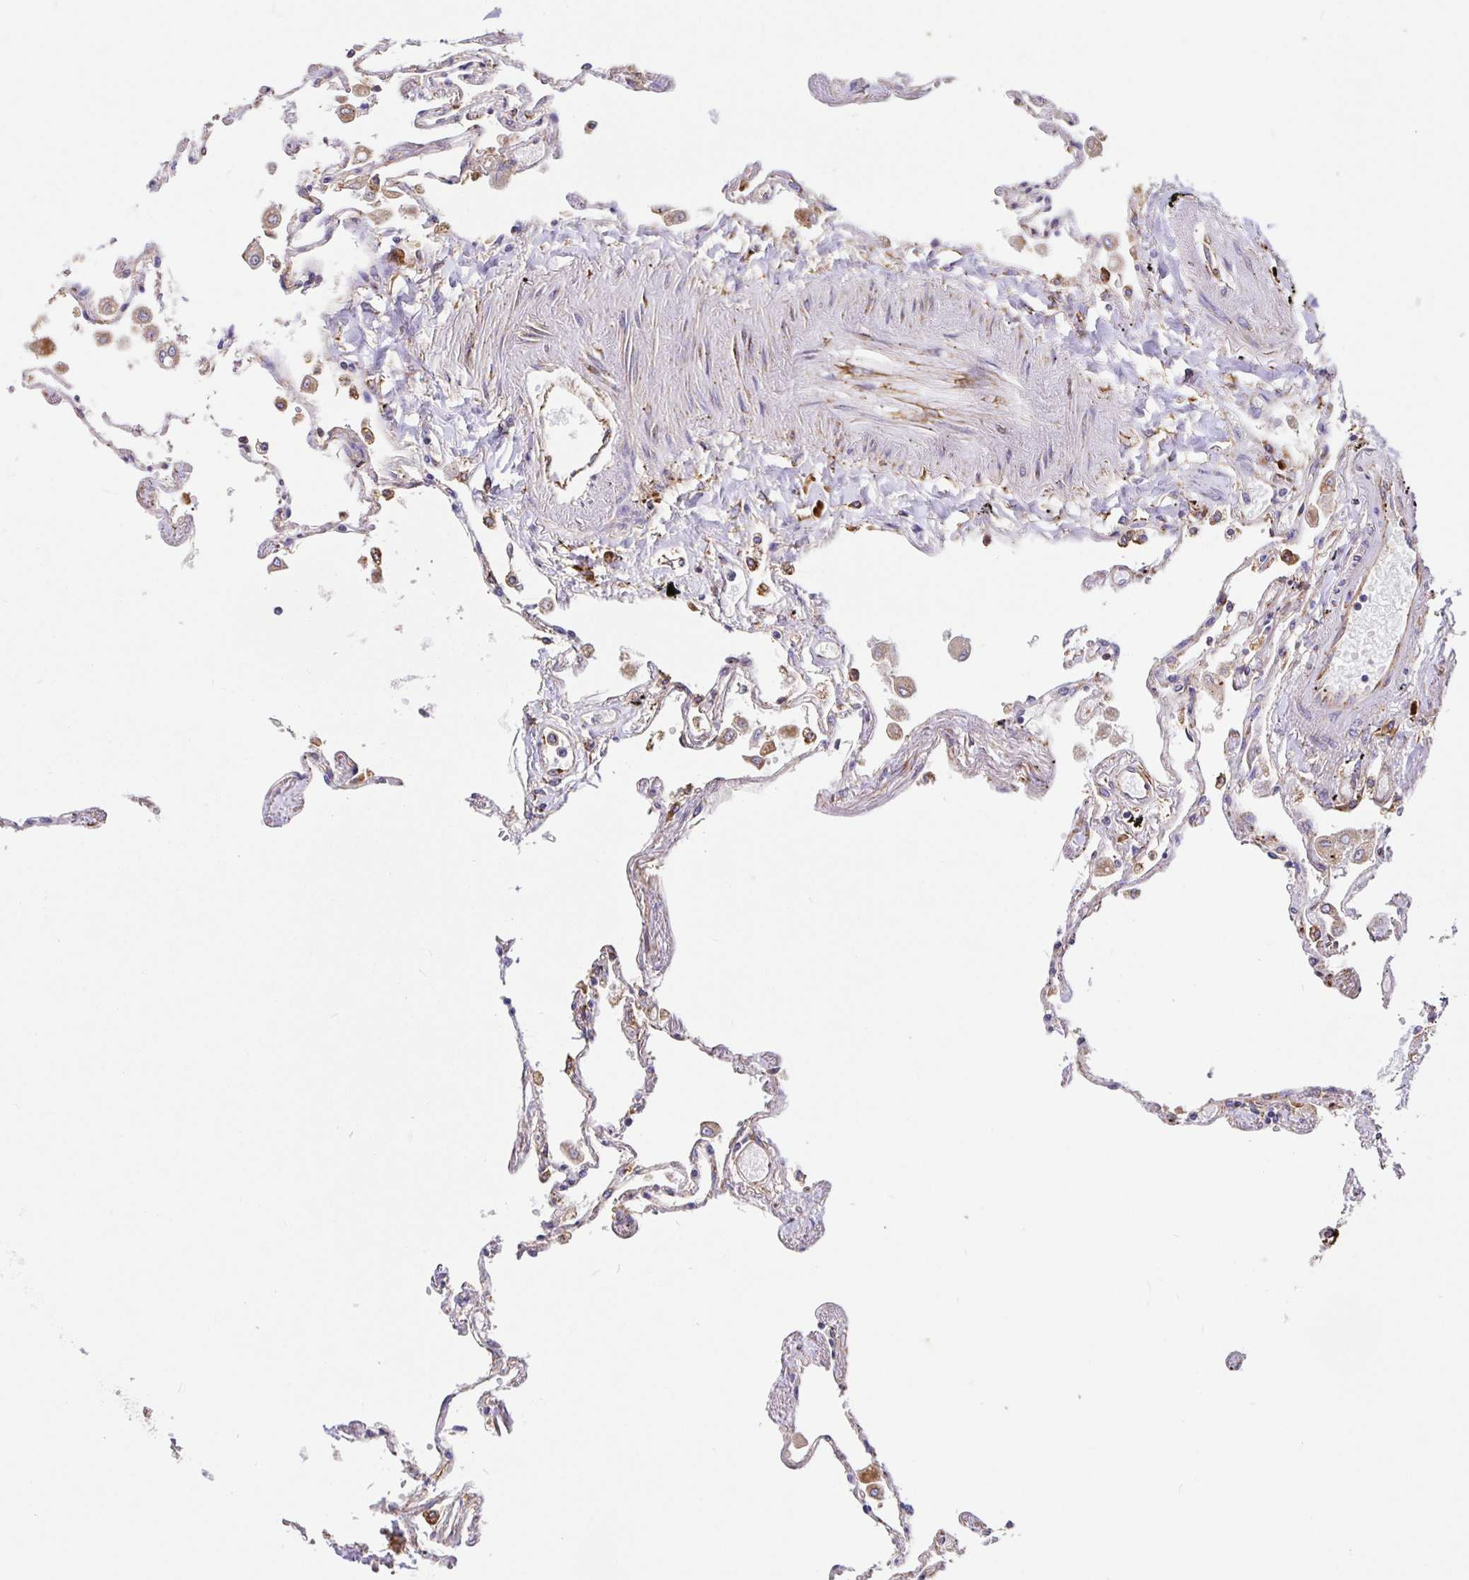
{"staining": {"intensity": "moderate", "quantity": "25%-75%", "location": "cytoplasmic/membranous"}, "tissue": "lung", "cell_type": "Alveolar cells", "image_type": "normal", "snomed": [{"axis": "morphology", "description": "Normal tissue, NOS"}, {"axis": "morphology", "description": "Adenocarcinoma, NOS"}, {"axis": "topography", "description": "Cartilage tissue"}, {"axis": "topography", "description": "Lung"}], "caption": "A brown stain labels moderate cytoplasmic/membranous positivity of a protein in alveolar cells of normal lung. The staining is performed using DAB (3,3'-diaminobenzidine) brown chromogen to label protein expression. The nuclei are counter-stained blue using hematoxylin.", "gene": "MAOA", "patient": {"sex": "female", "age": 67}}